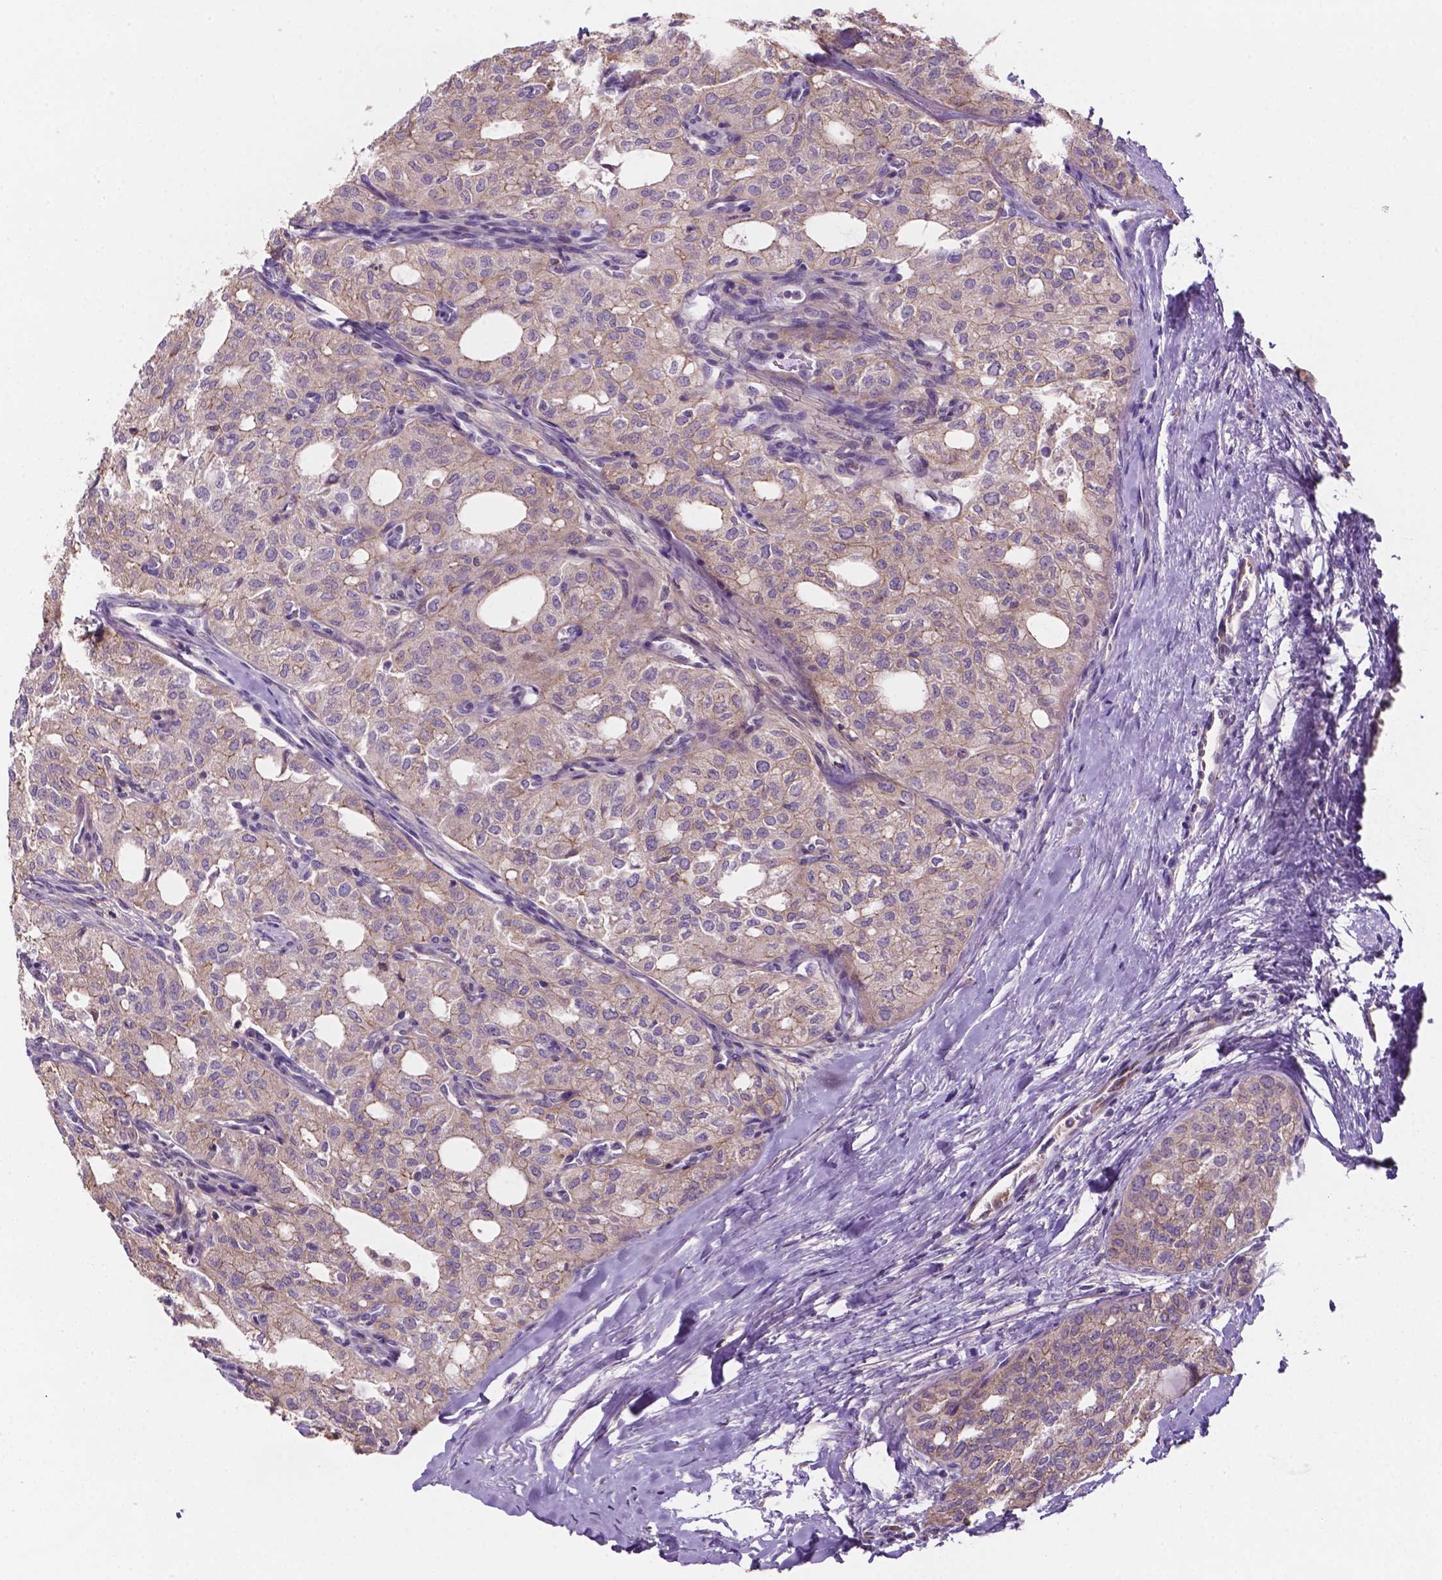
{"staining": {"intensity": "weak", "quantity": "<25%", "location": "cytoplasmic/membranous"}, "tissue": "thyroid cancer", "cell_type": "Tumor cells", "image_type": "cancer", "snomed": [{"axis": "morphology", "description": "Follicular adenoma carcinoma, NOS"}, {"axis": "topography", "description": "Thyroid gland"}], "caption": "Tumor cells are negative for brown protein staining in follicular adenoma carcinoma (thyroid).", "gene": "MKRN2OS", "patient": {"sex": "male", "age": 75}}